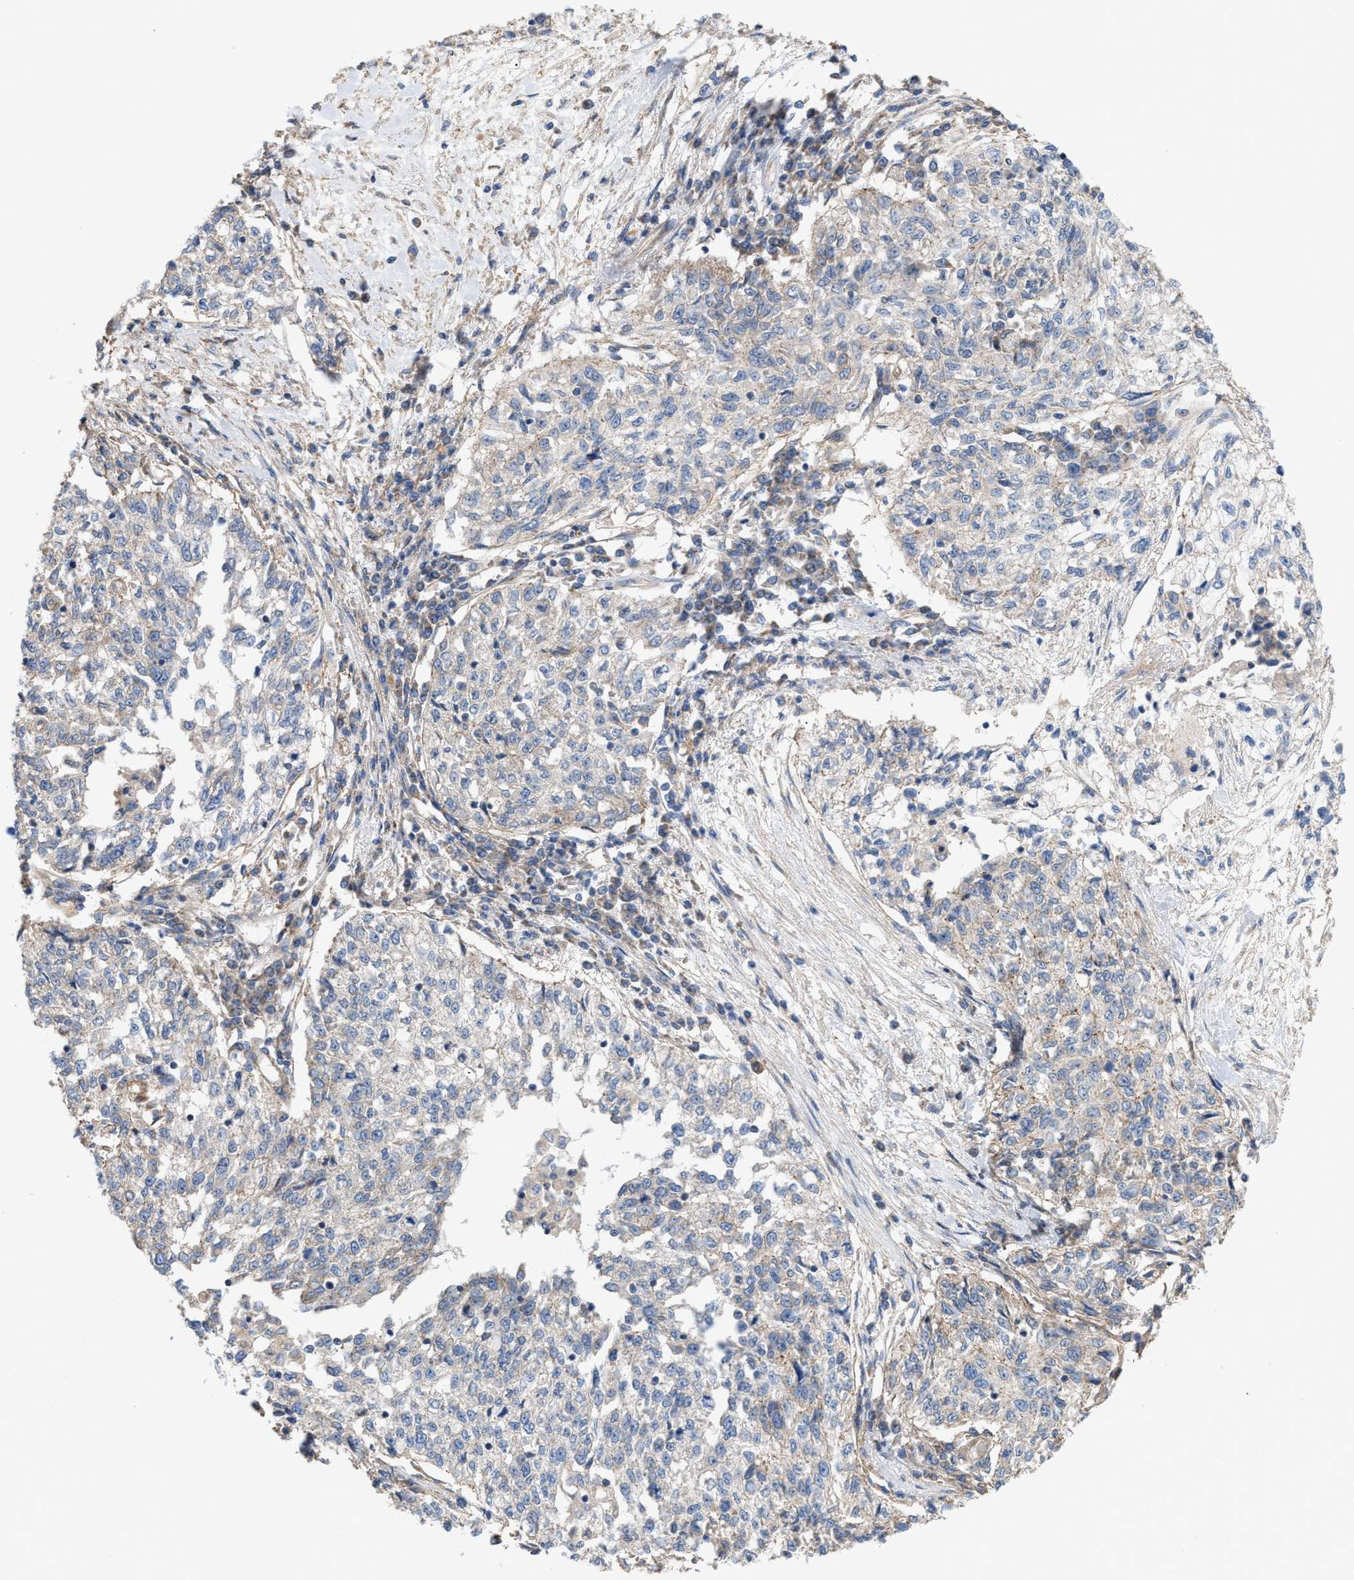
{"staining": {"intensity": "weak", "quantity": "<25%", "location": "cytoplasmic/membranous"}, "tissue": "cervical cancer", "cell_type": "Tumor cells", "image_type": "cancer", "snomed": [{"axis": "morphology", "description": "Squamous cell carcinoma, NOS"}, {"axis": "topography", "description": "Cervix"}], "caption": "IHC micrograph of cervical cancer stained for a protein (brown), which shows no positivity in tumor cells. Nuclei are stained in blue.", "gene": "OXSM", "patient": {"sex": "female", "age": 57}}